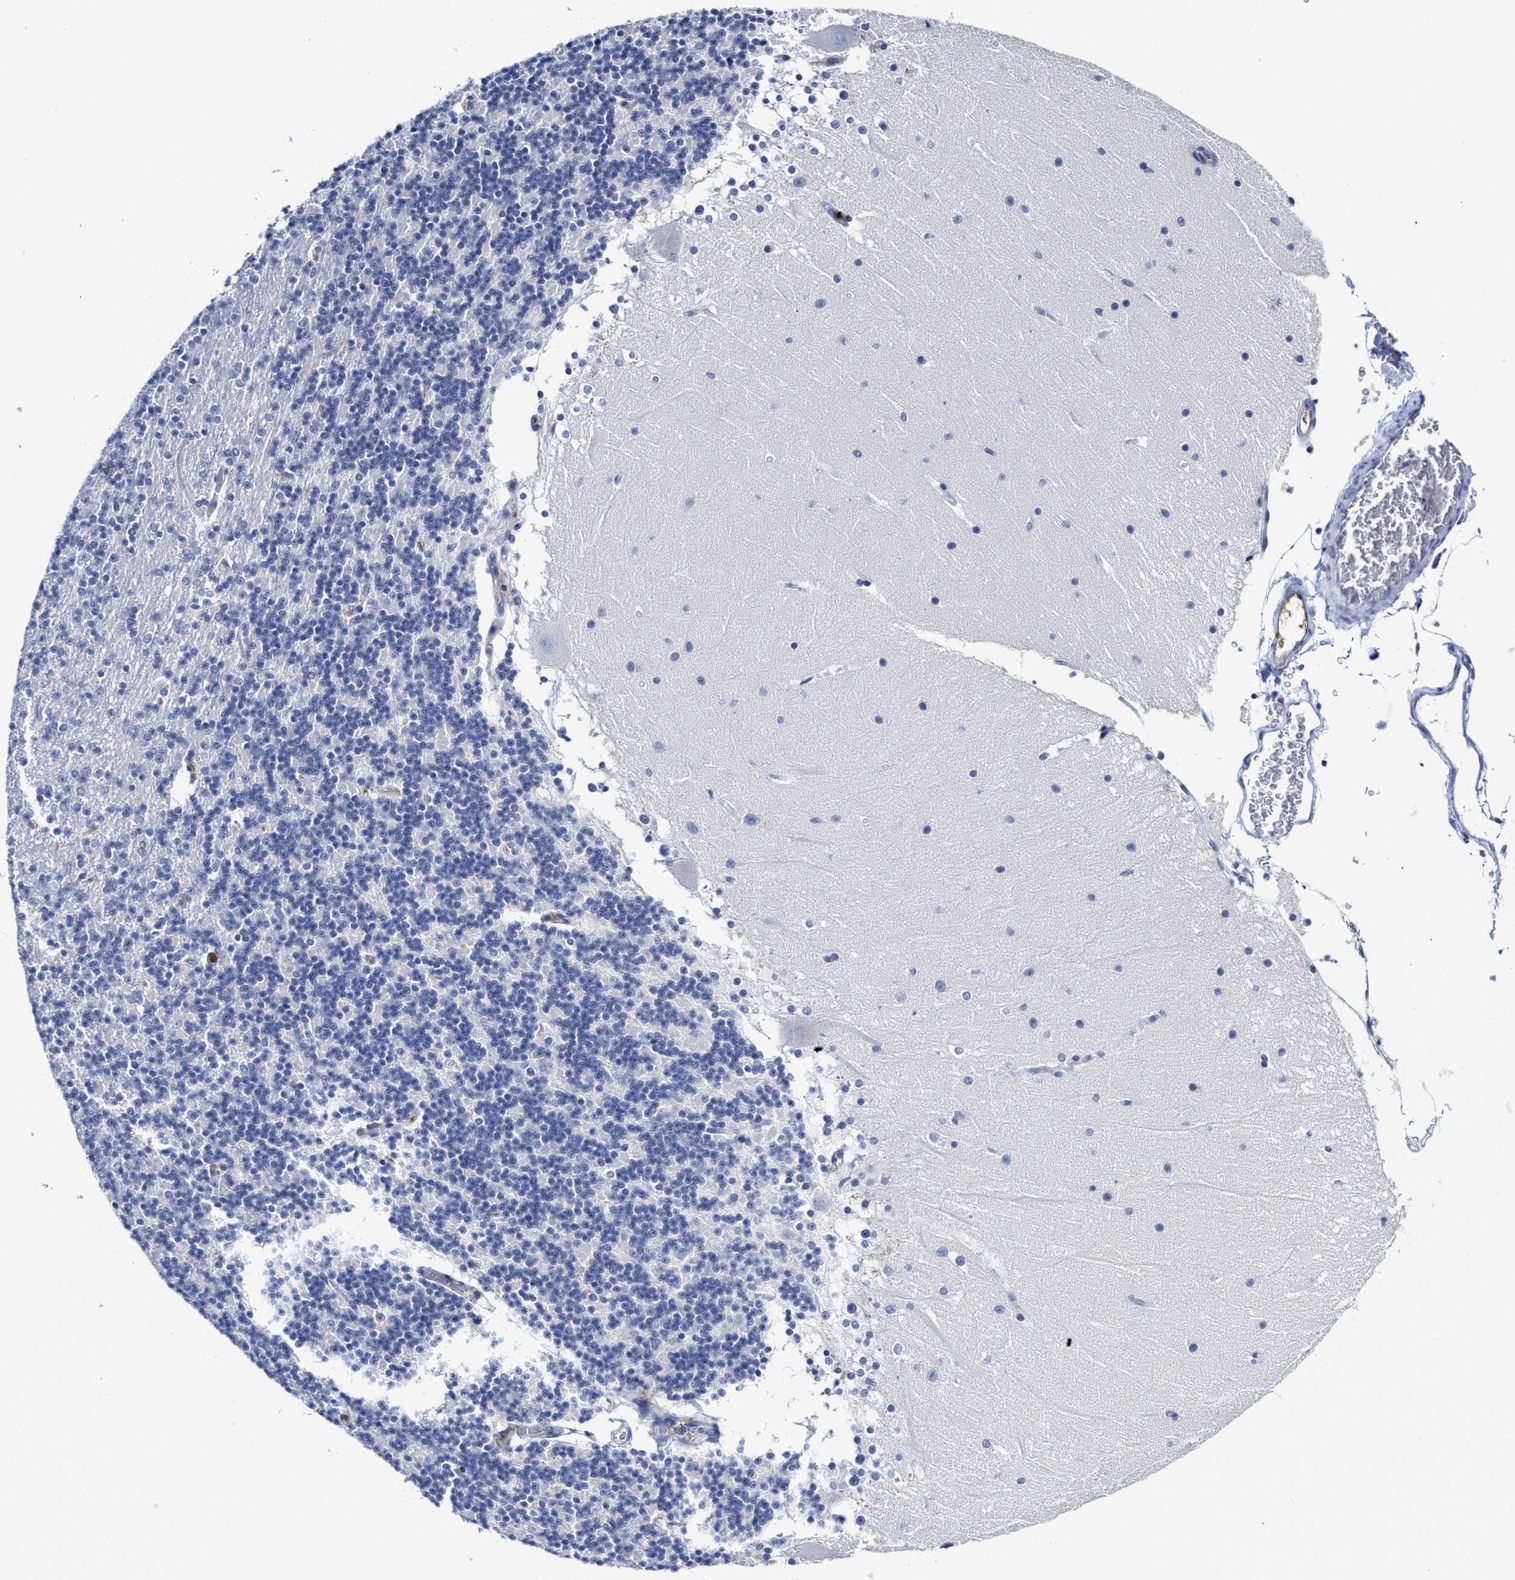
{"staining": {"intensity": "negative", "quantity": "none", "location": "none"}, "tissue": "cerebellum", "cell_type": "Cells in granular layer", "image_type": "normal", "snomed": [{"axis": "morphology", "description": "Normal tissue, NOS"}, {"axis": "topography", "description": "Cerebellum"}], "caption": "Immunohistochemistry of unremarkable human cerebellum exhibits no expression in cells in granular layer.", "gene": "C2", "patient": {"sex": "female", "age": 19}}